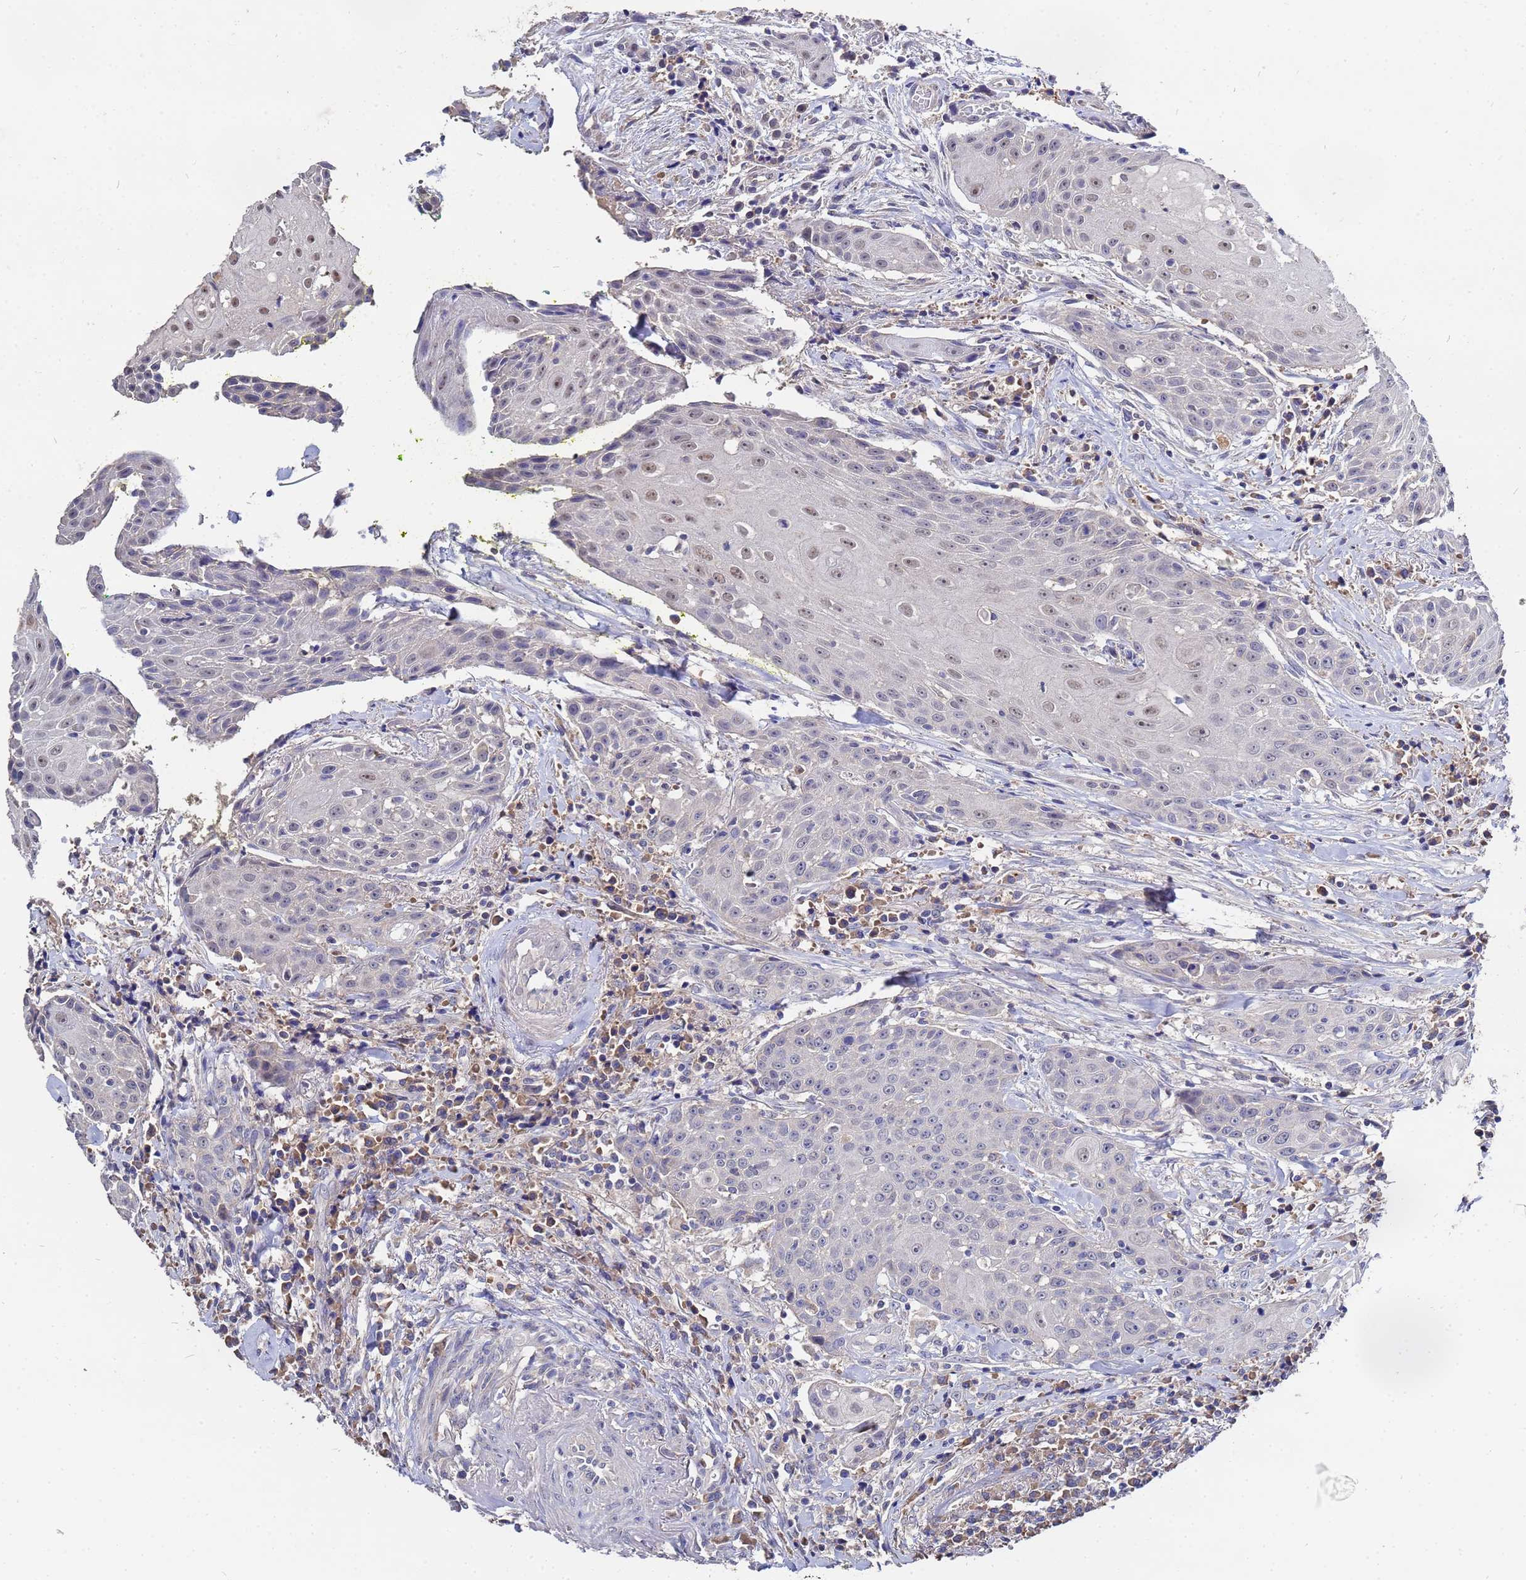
{"staining": {"intensity": "weak", "quantity": "<25%", "location": "nuclear"}, "tissue": "head and neck cancer", "cell_type": "Tumor cells", "image_type": "cancer", "snomed": [{"axis": "morphology", "description": "Squamous cell carcinoma, NOS"}, {"axis": "topography", "description": "Oral tissue"}, {"axis": "topography", "description": "Head-Neck"}], "caption": "IHC micrograph of neoplastic tissue: human head and neck cancer stained with DAB (3,3'-diaminobenzidine) shows no significant protein positivity in tumor cells.", "gene": "TCP10L", "patient": {"sex": "female", "age": 82}}